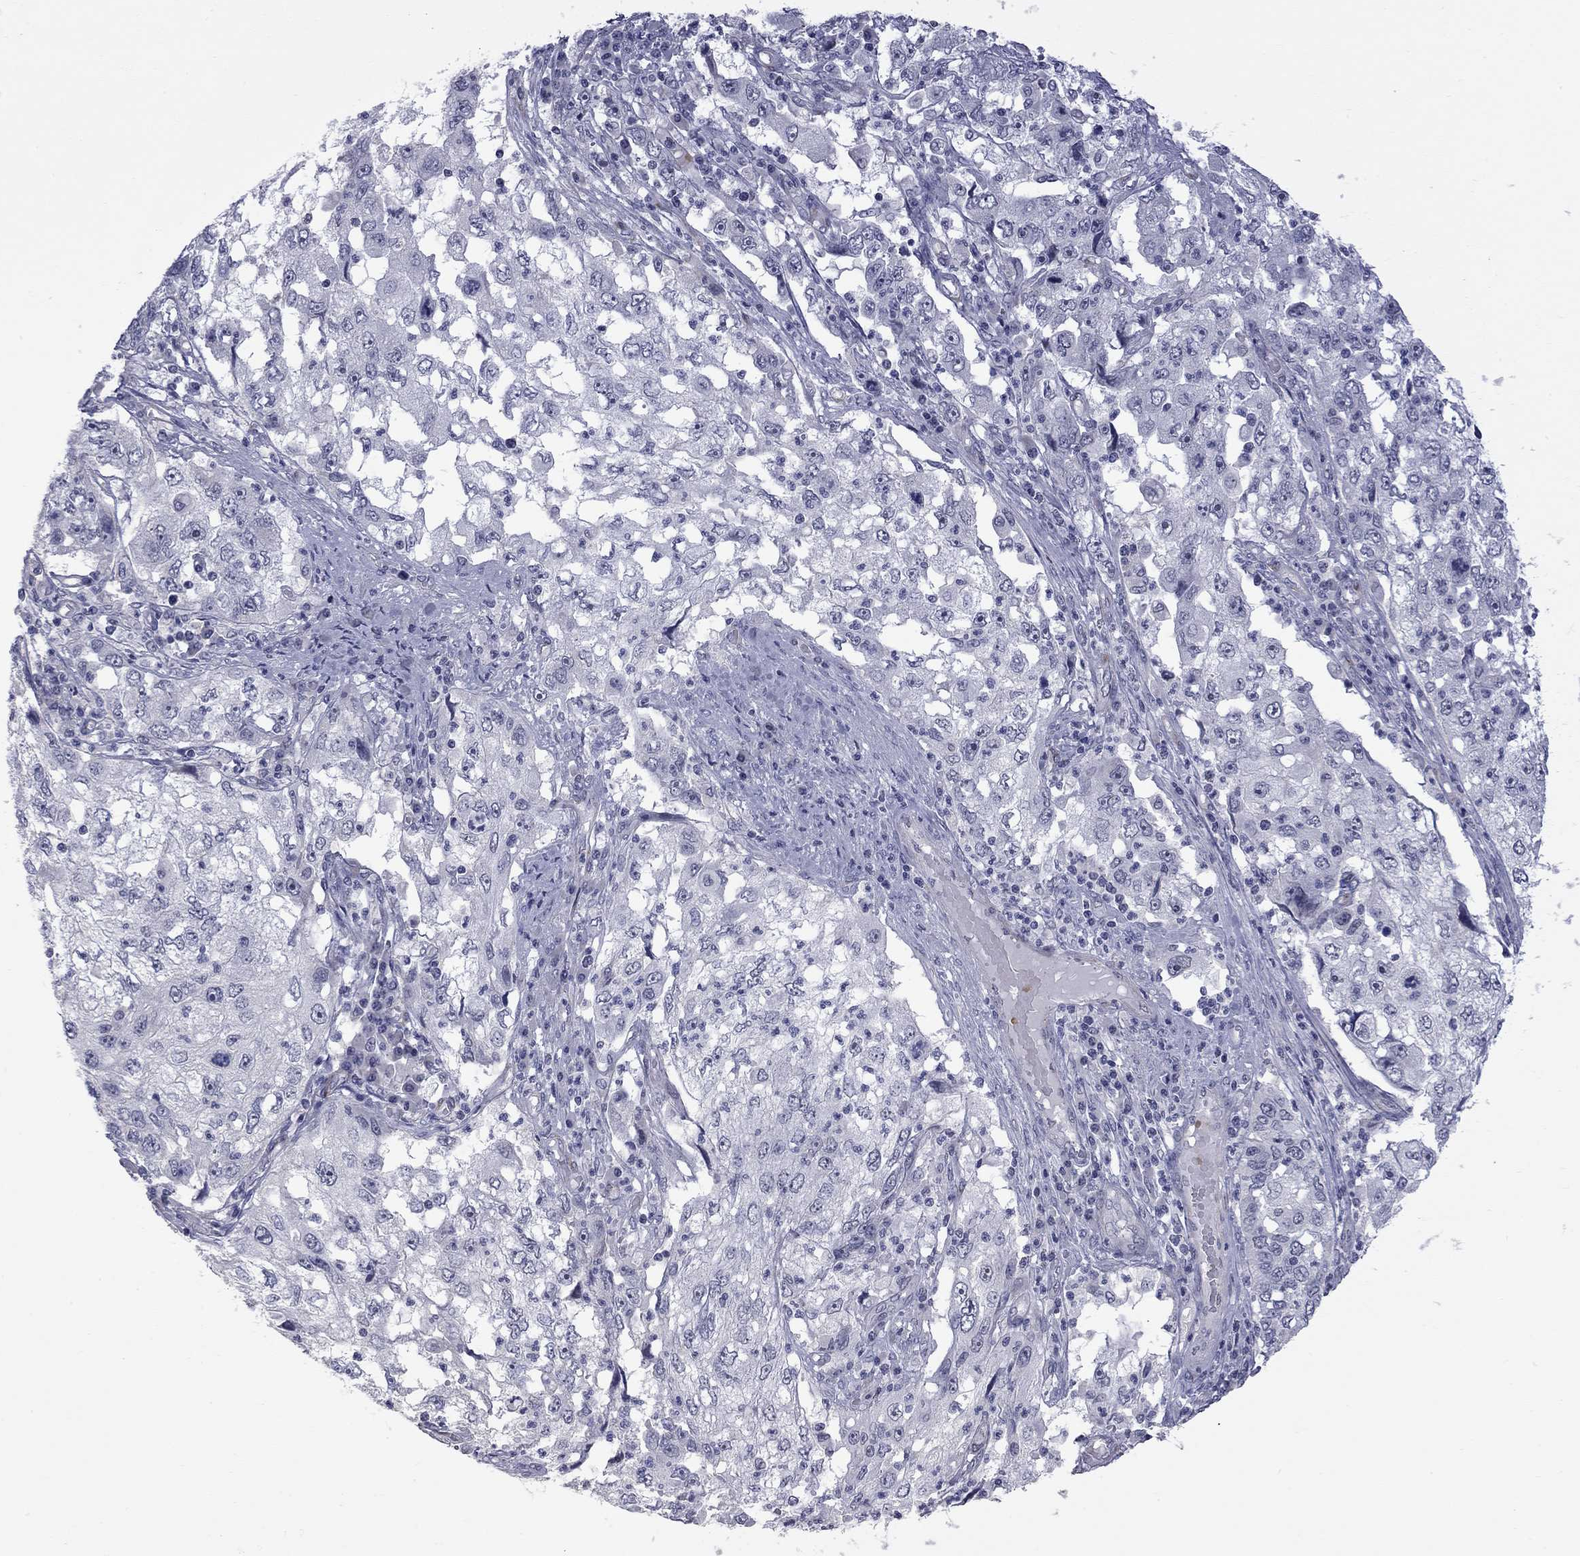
{"staining": {"intensity": "moderate", "quantity": "<25%", "location": "nuclear"}, "tissue": "cervical cancer", "cell_type": "Tumor cells", "image_type": "cancer", "snomed": [{"axis": "morphology", "description": "Squamous cell carcinoma, NOS"}, {"axis": "topography", "description": "Cervix"}], "caption": "A photomicrograph of human cervical cancer (squamous cell carcinoma) stained for a protein shows moderate nuclear brown staining in tumor cells. The staining was performed using DAB (3,3'-diaminobenzidine) to visualize the protein expression in brown, while the nuclei were stained in blue with hematoxylin (Magnification: 20x).", "gene": "GSG1L", "patient": {"sex": "female", "age": 36}}